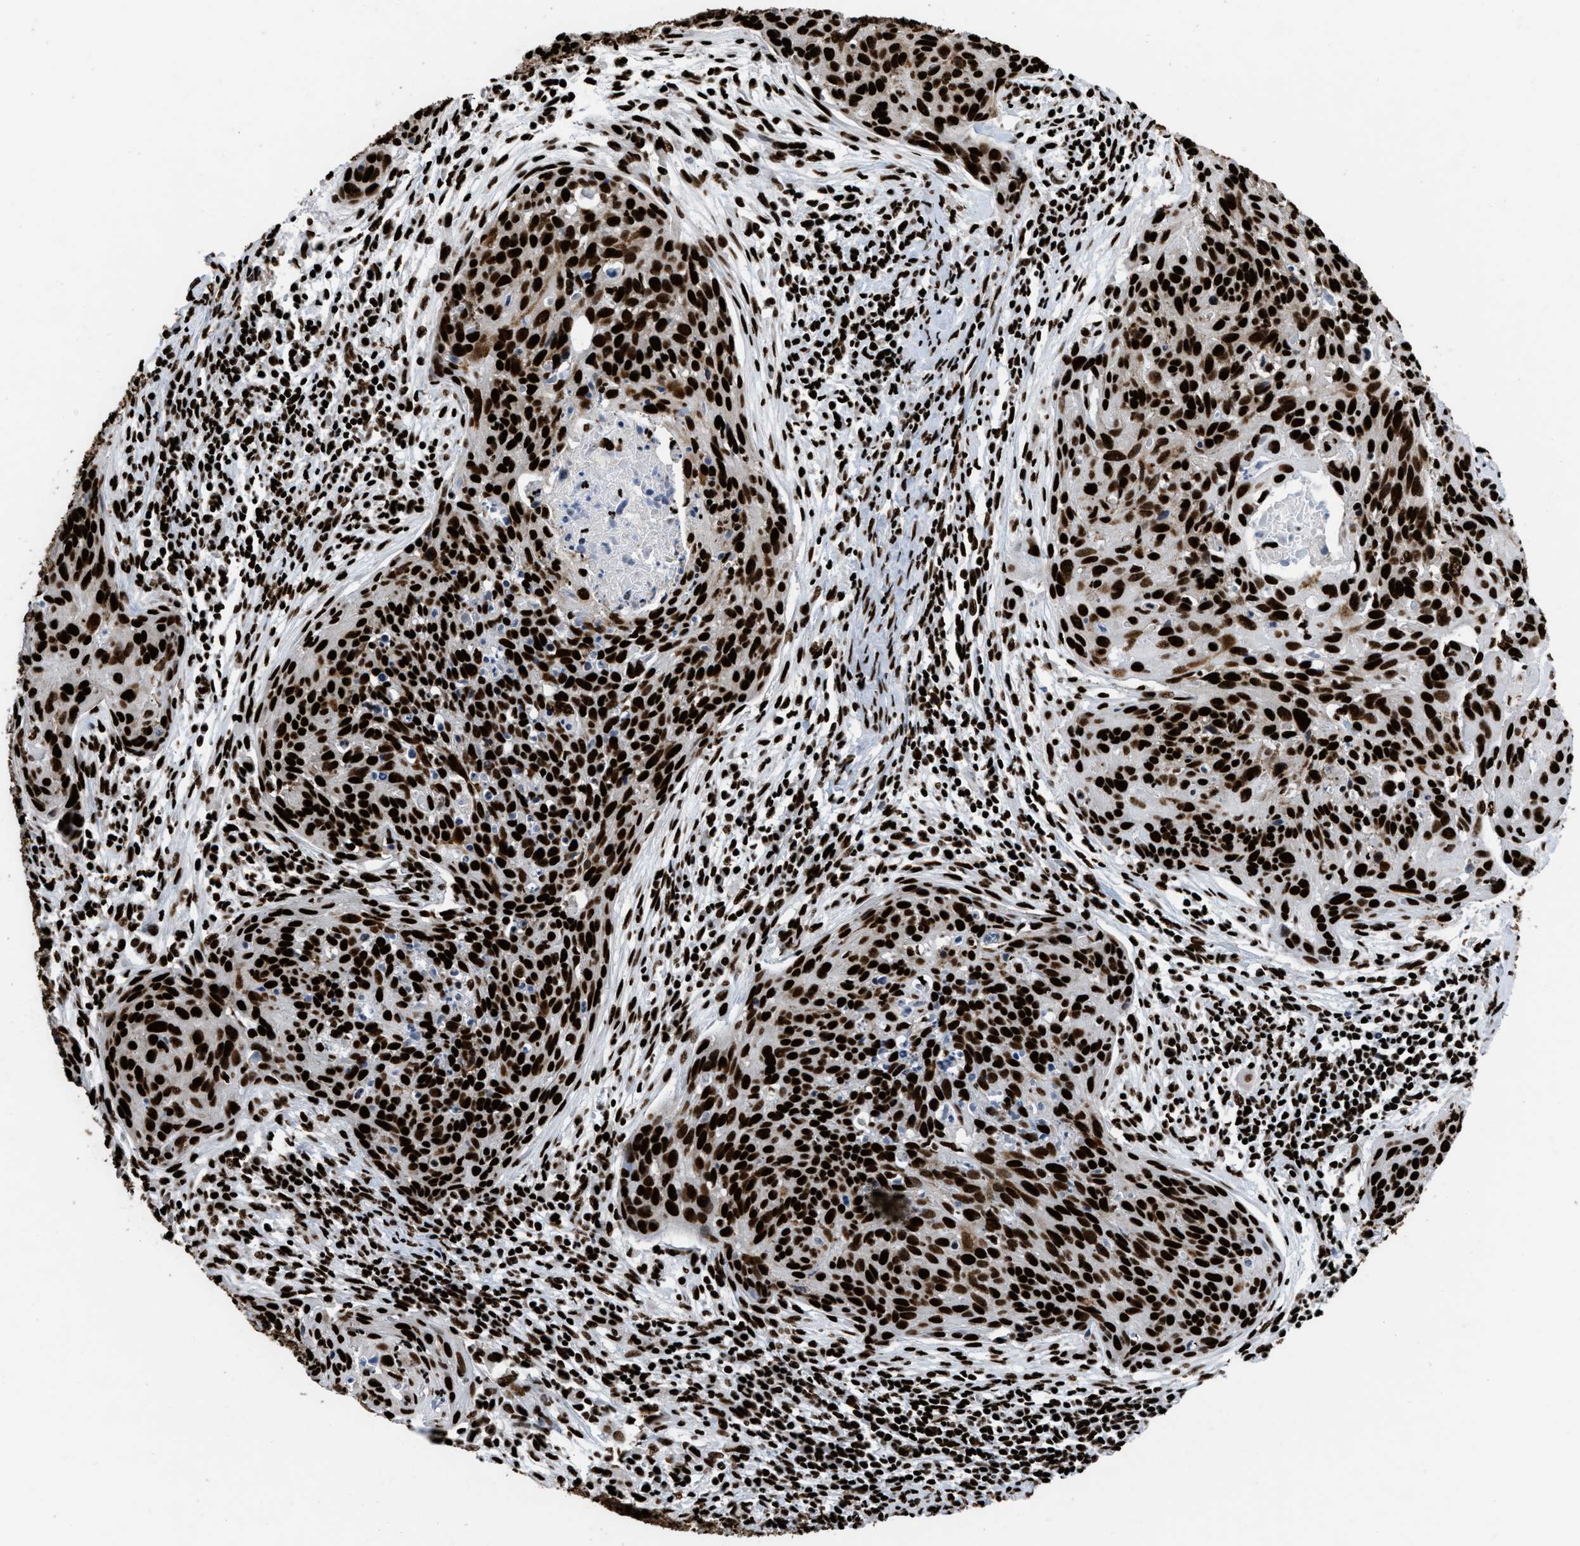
{"staining": {"intensity": "strong", "quantity": ">75%", "location": "nuclear"}, "tissue": "cervical cancer", "cell_type": "Tumor cells", "image_type": "cancer", "snomed": [{"axis": "morphology", "description": "Squamous cell carcinoma, NOS"}, {"axis": "topography", "description": "Cervix"}], "caption": "Protein expression analysis of squamous cell carcinoma (cervical) reveals strong nuclear expression in about >75% of tumor cells. (Stains: DAB (3,3'-diaminobenzidine) in brown, nuclei in blue, Microscopy: brightfield microscopy at high magnification).", "gene": "HNRNPM", "patient": {"sex": "female", "age": 38}}